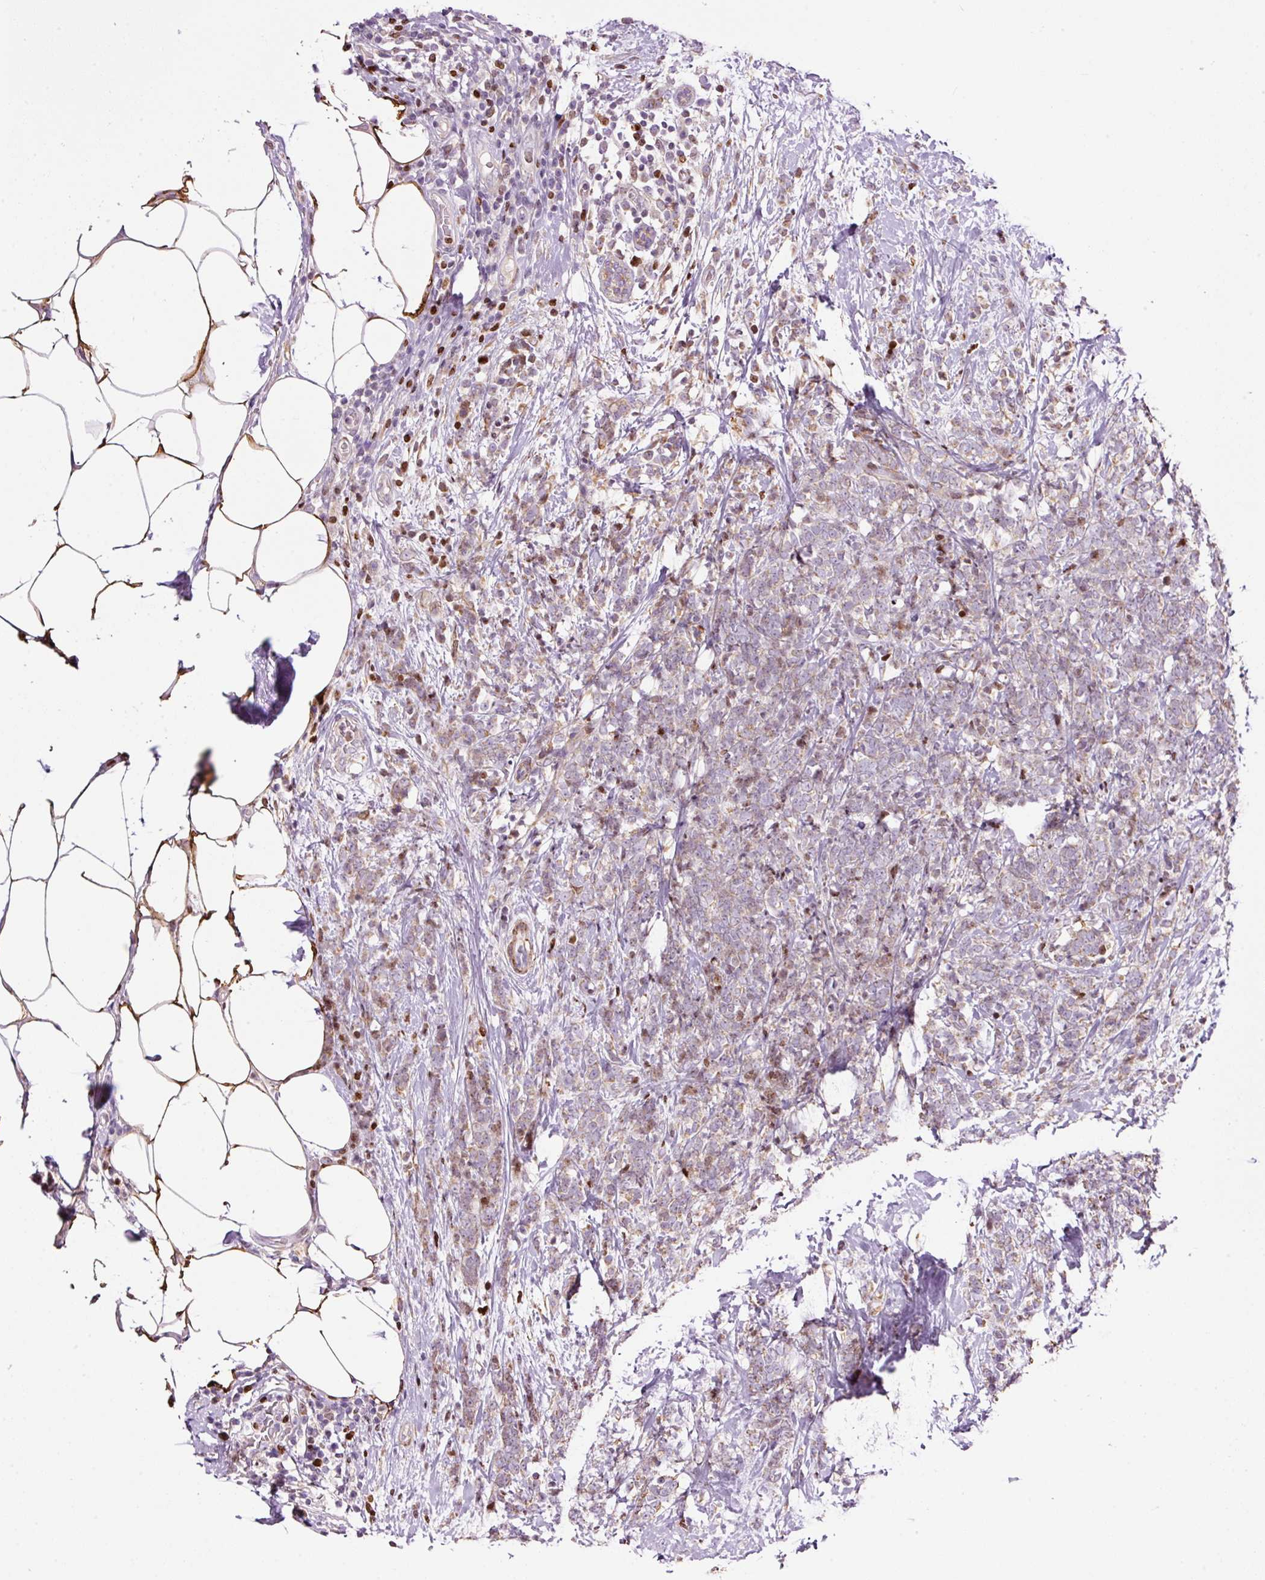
{"staining": {"intensity": "weak", "quantity": "<25%", "location": "cytoplasmic/membranous"}, "tissue": "breast cancer", "cell_type": "Tumor cells", "image_type": "cancer", "snomed": [{"axis": "morphology", "description": "Lobular carcinoma"}, {"axis": "topography", "description": "Breast"}], "caption": "IHC image of human lobular carcinoma (breast) stained for a protein (brown), which exhibits no positivity in tumor cells. Nuclei are stained in blue.", "gene": "TMEM8B", "patient": {"sex": "female", "age": 58}}